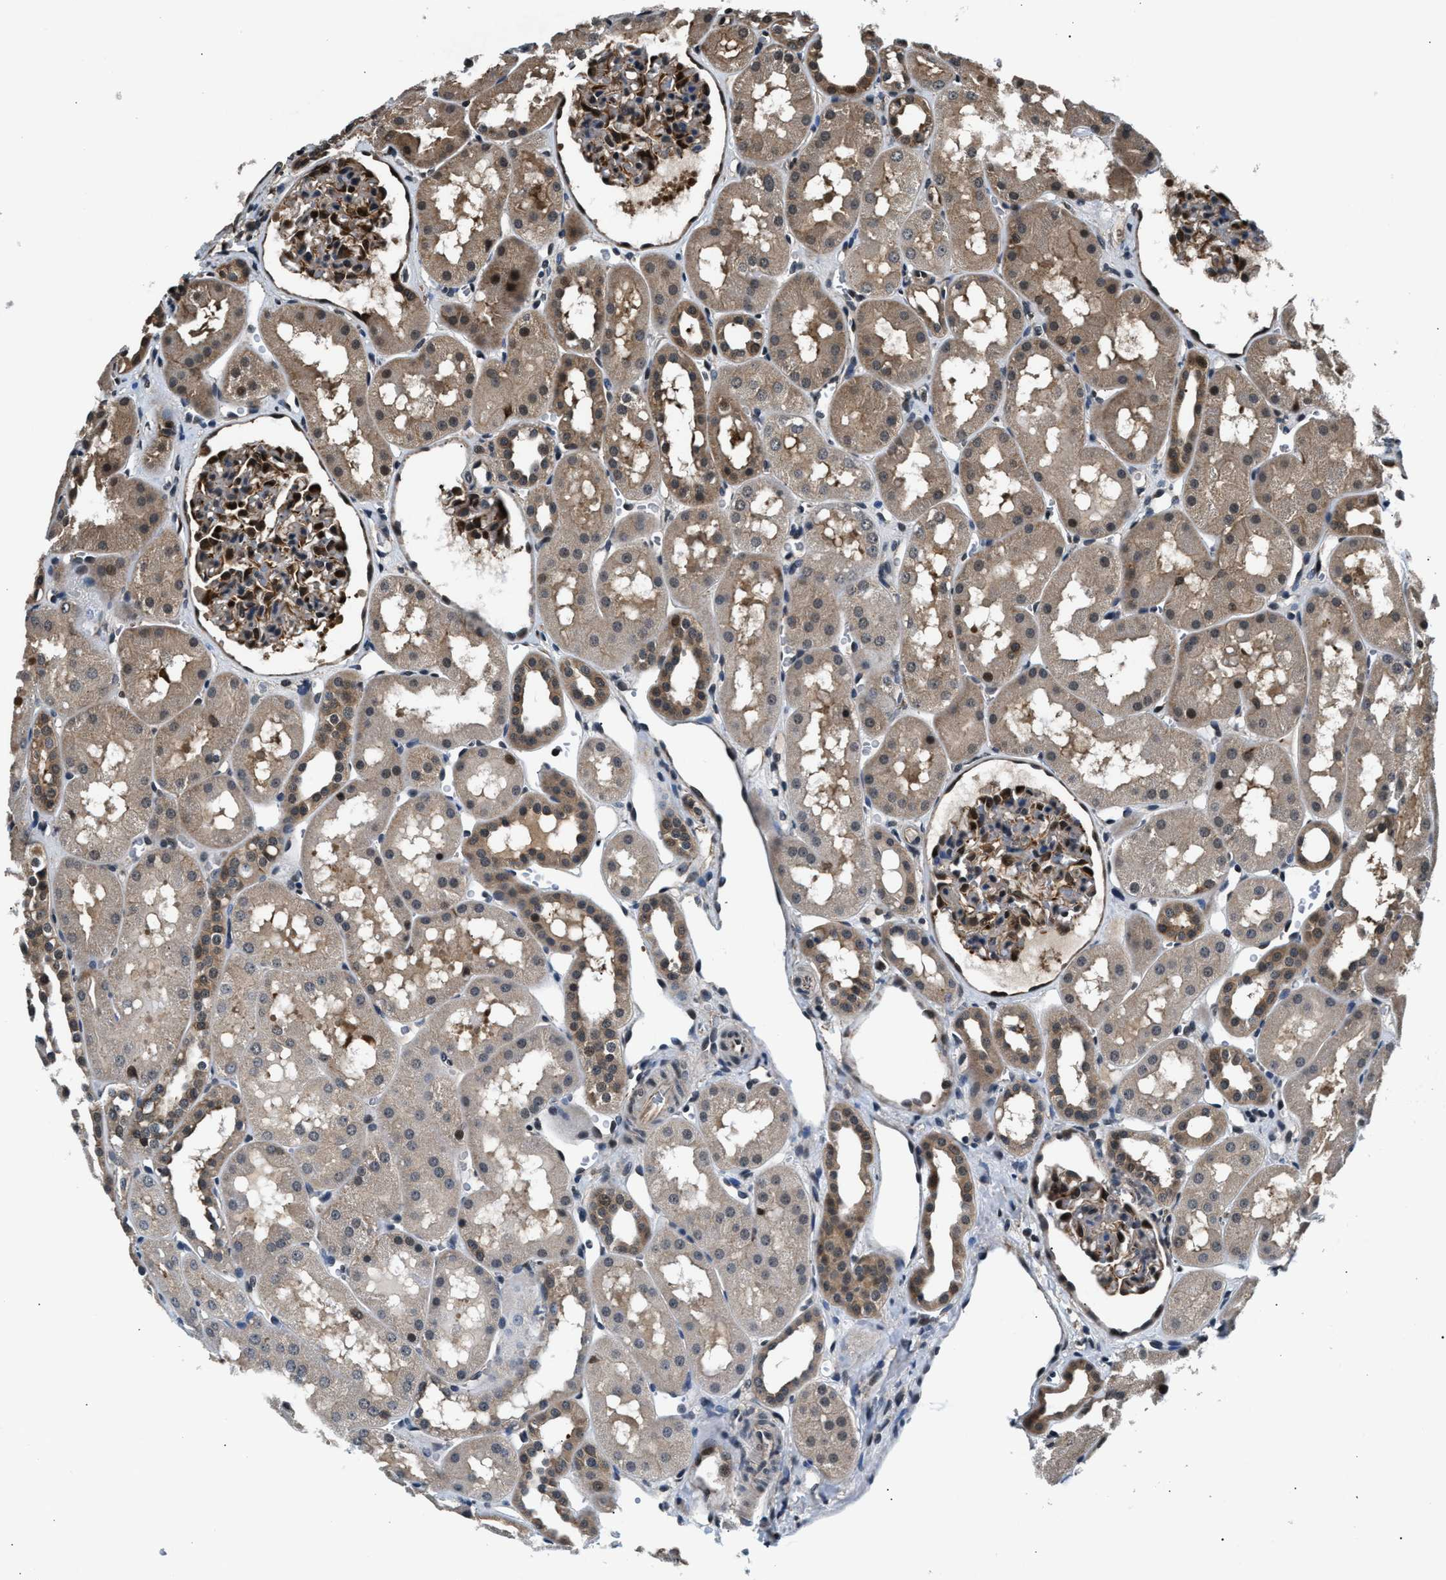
{"staining": {"intensity": "moderate", "quantity": "<25%", "location": "cytoplasmic/membranous,nuclear"}, "tissue": "kidney", "cell_type": "Cells in glomeruli", "image_type": "normal", "snomed": [{"axis": "morphology", "description": "Normal tissue, NOS"}, {"axis": "topography", "description": "Kidney"}, {"axis": "topography", "description": "Urinary bladder"}], "caption": "Kidney stained for a protein displays moderate cytoplasmic/membranous,nuclear positivity in cells in glomeruli.", "gene": "RBM33", "patient": {"sex": "male", "age": 16}}